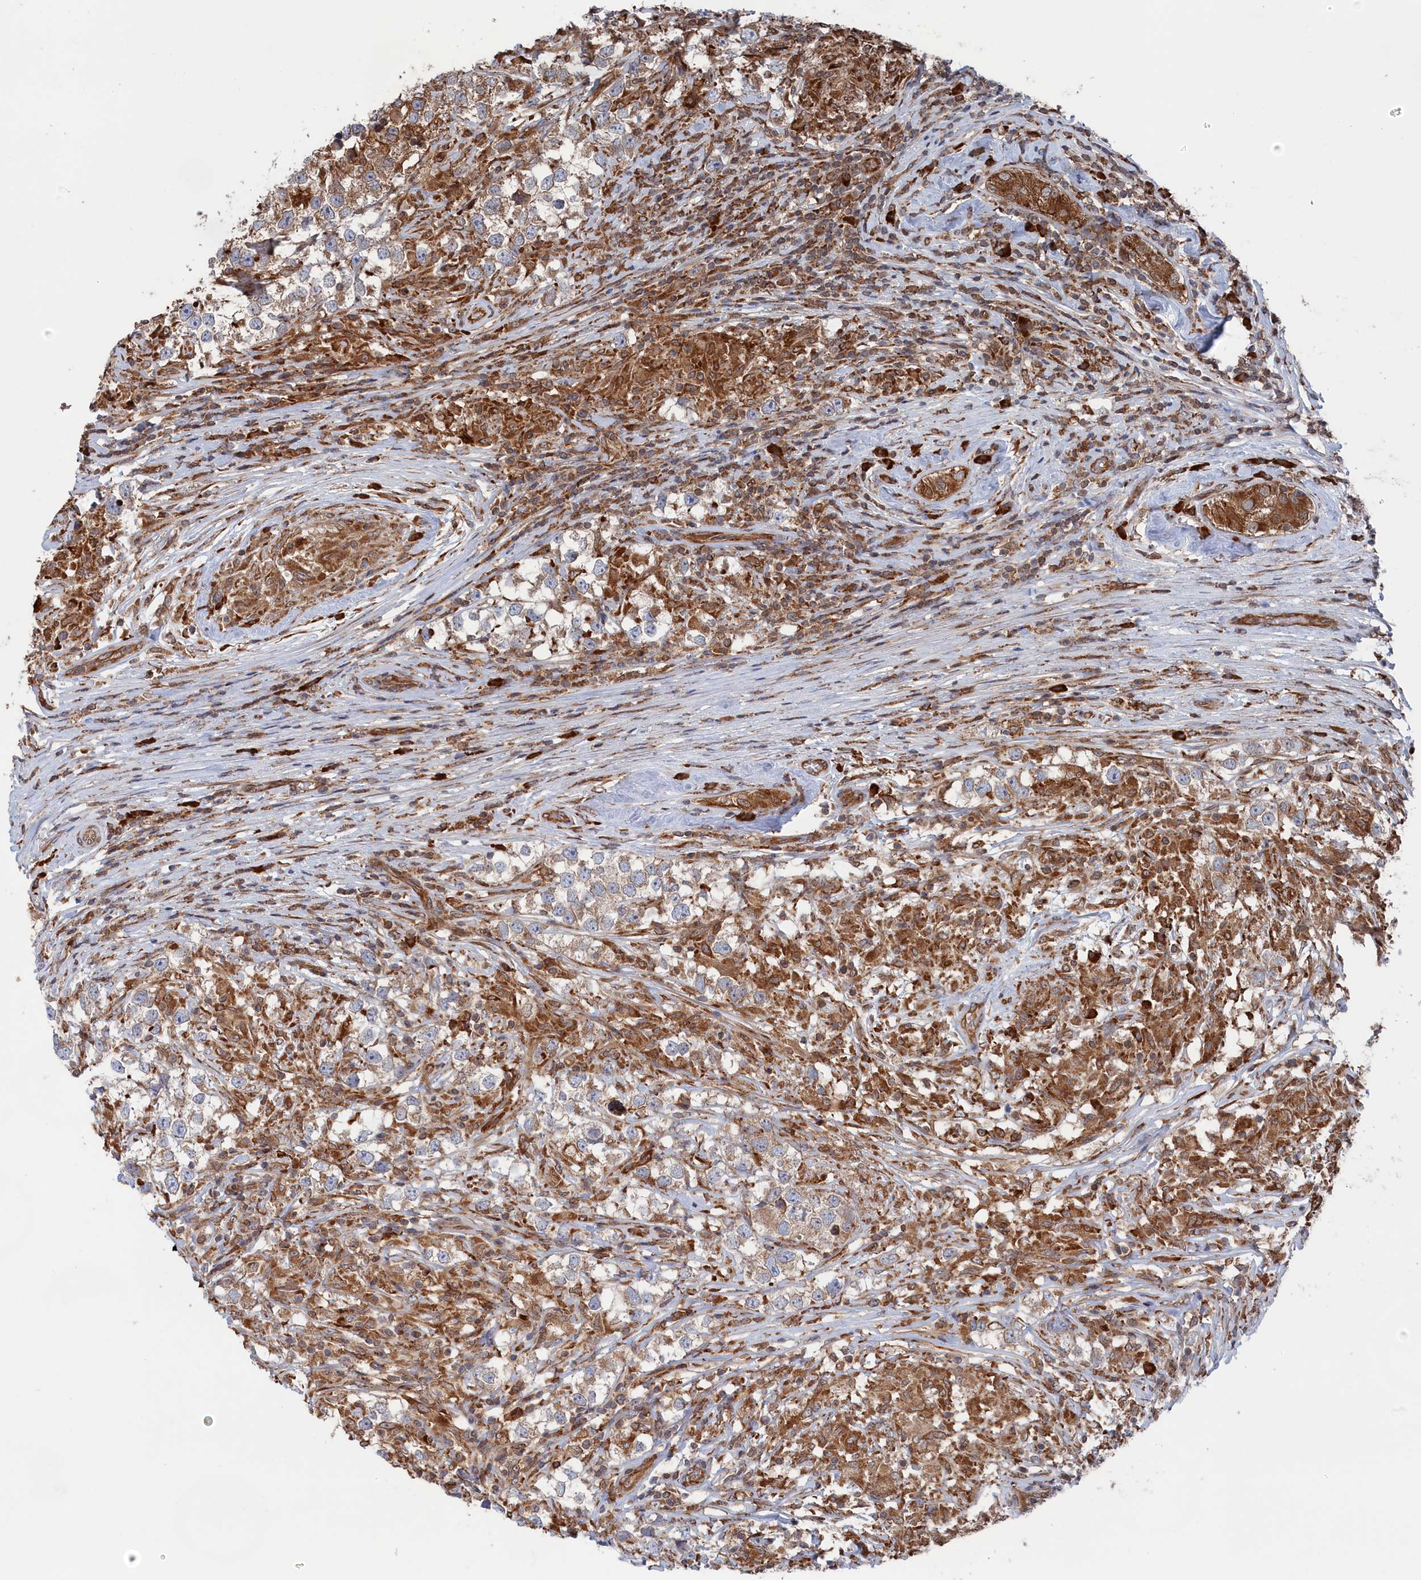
{"staining": {"intensity": "weak", "quantity": "25%-75%", "location": "cytoplasmic/membranous"}, "tissue": "testis cancer", "cell_type": "Tumor cells", "image_type": "cancer", "snomed": [{"axis": "morphology", "description": "Seminoma, NOS"}, {"axis": "topography", "description": "Testis"}], "caption": "Immunohistochemistry image of human testis cancer stained for a protein (brown), which reveals low levels of weak cytoplasmic/membranous positivity in about 25%-75% of tumor cells.", "gene": "BPIFB6", "patient": {"sex": "male", "age": 46}}